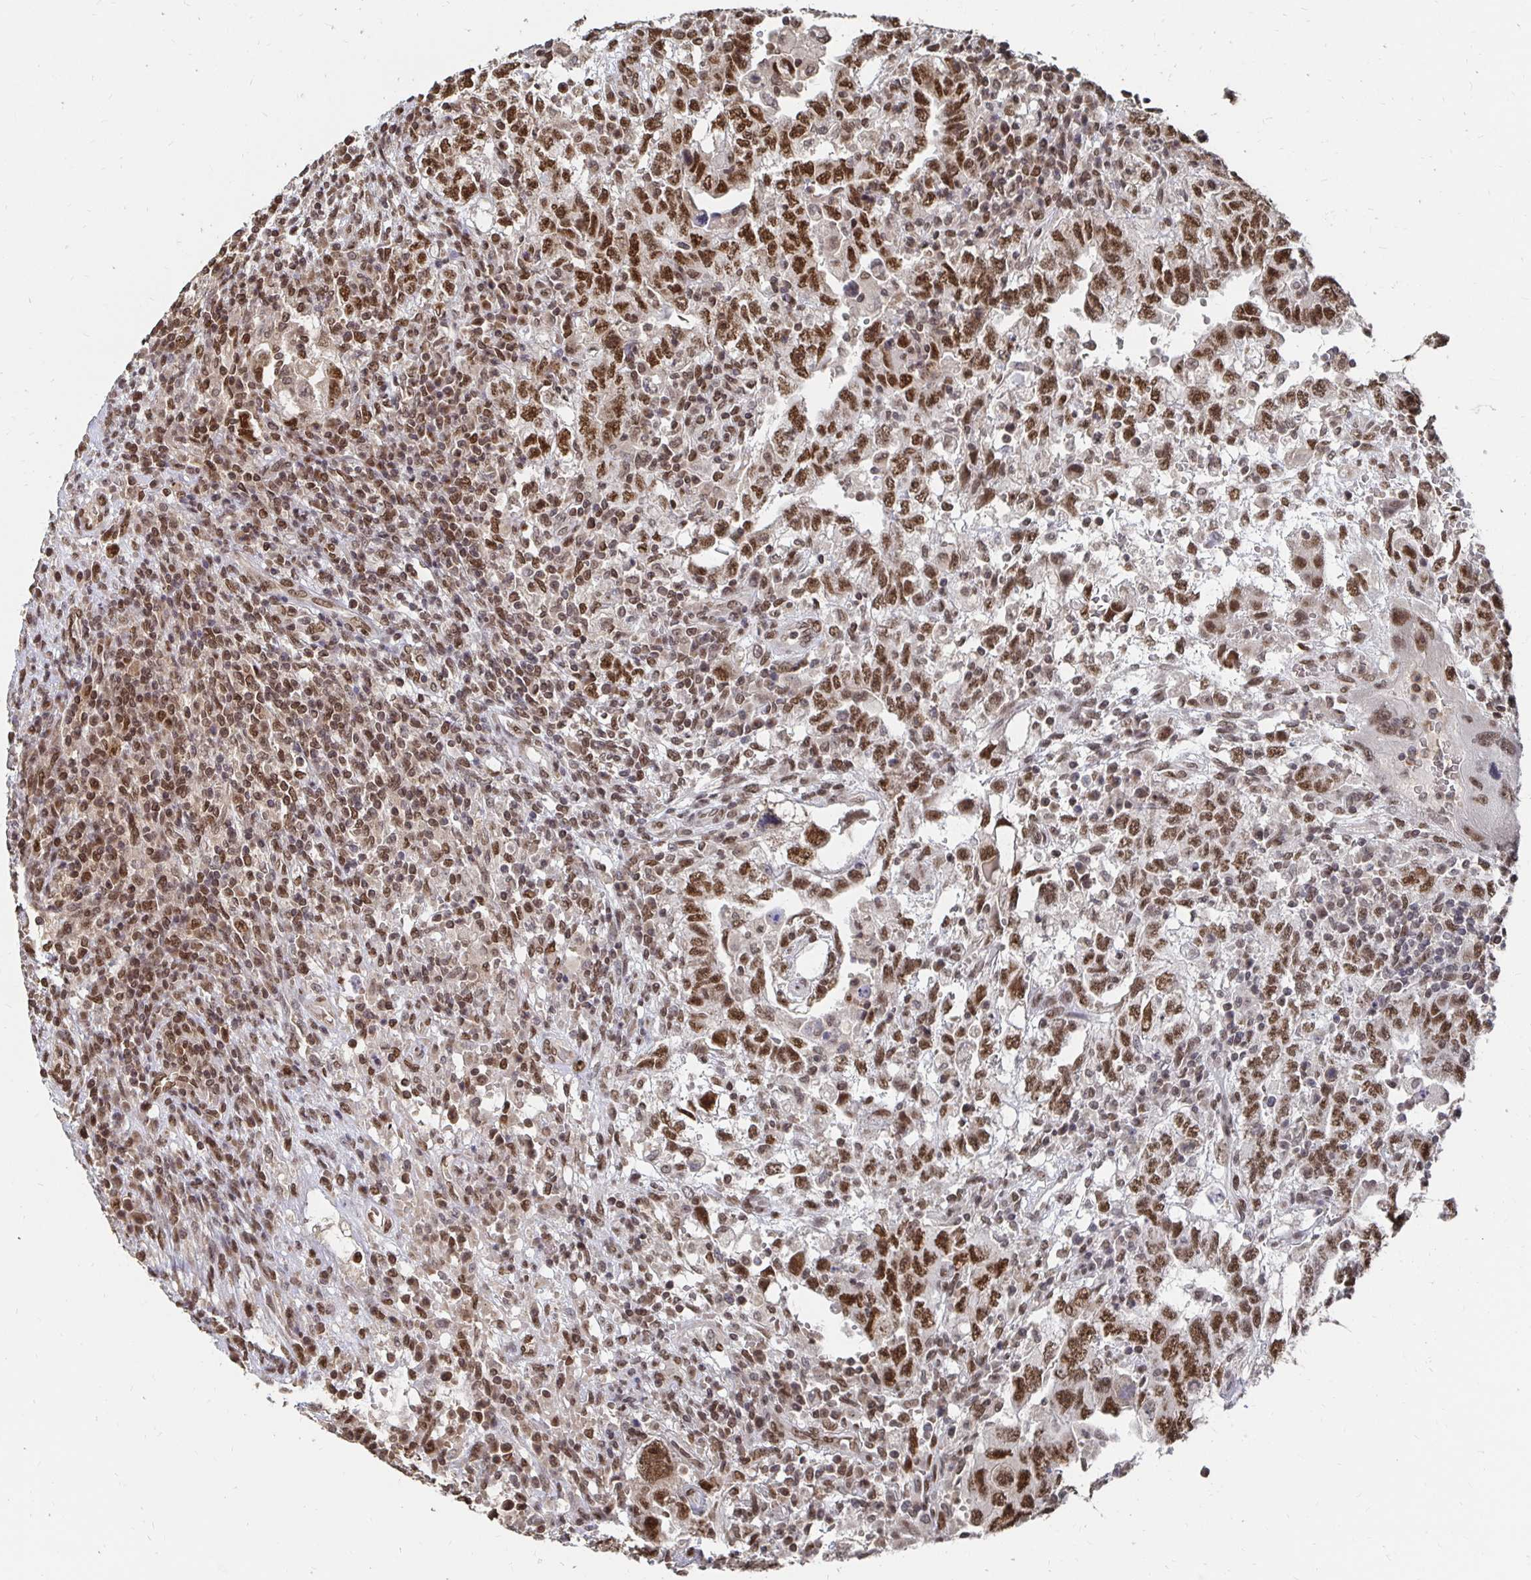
{"staining": {"intensity": "strong", "quantity": ">75%", "location": "nuclear"}, "tissue": "testis cancer", "cell_type": "Tumor cells", "image_type": "cancer", "snomed": [{"axis": "morphology", "description": "Carcinoma, Embryonal, NOS"}, {"axis": "topography", "description": "Testis"}], "caption": "Immunohistochemistry of testis cancer (embryonal carcinoma) displays high levels of strong nuclear staining in about >75% of tumor cells.", "gene": "GTF3C6", "patient": {"sex": "male", "age": 26}}